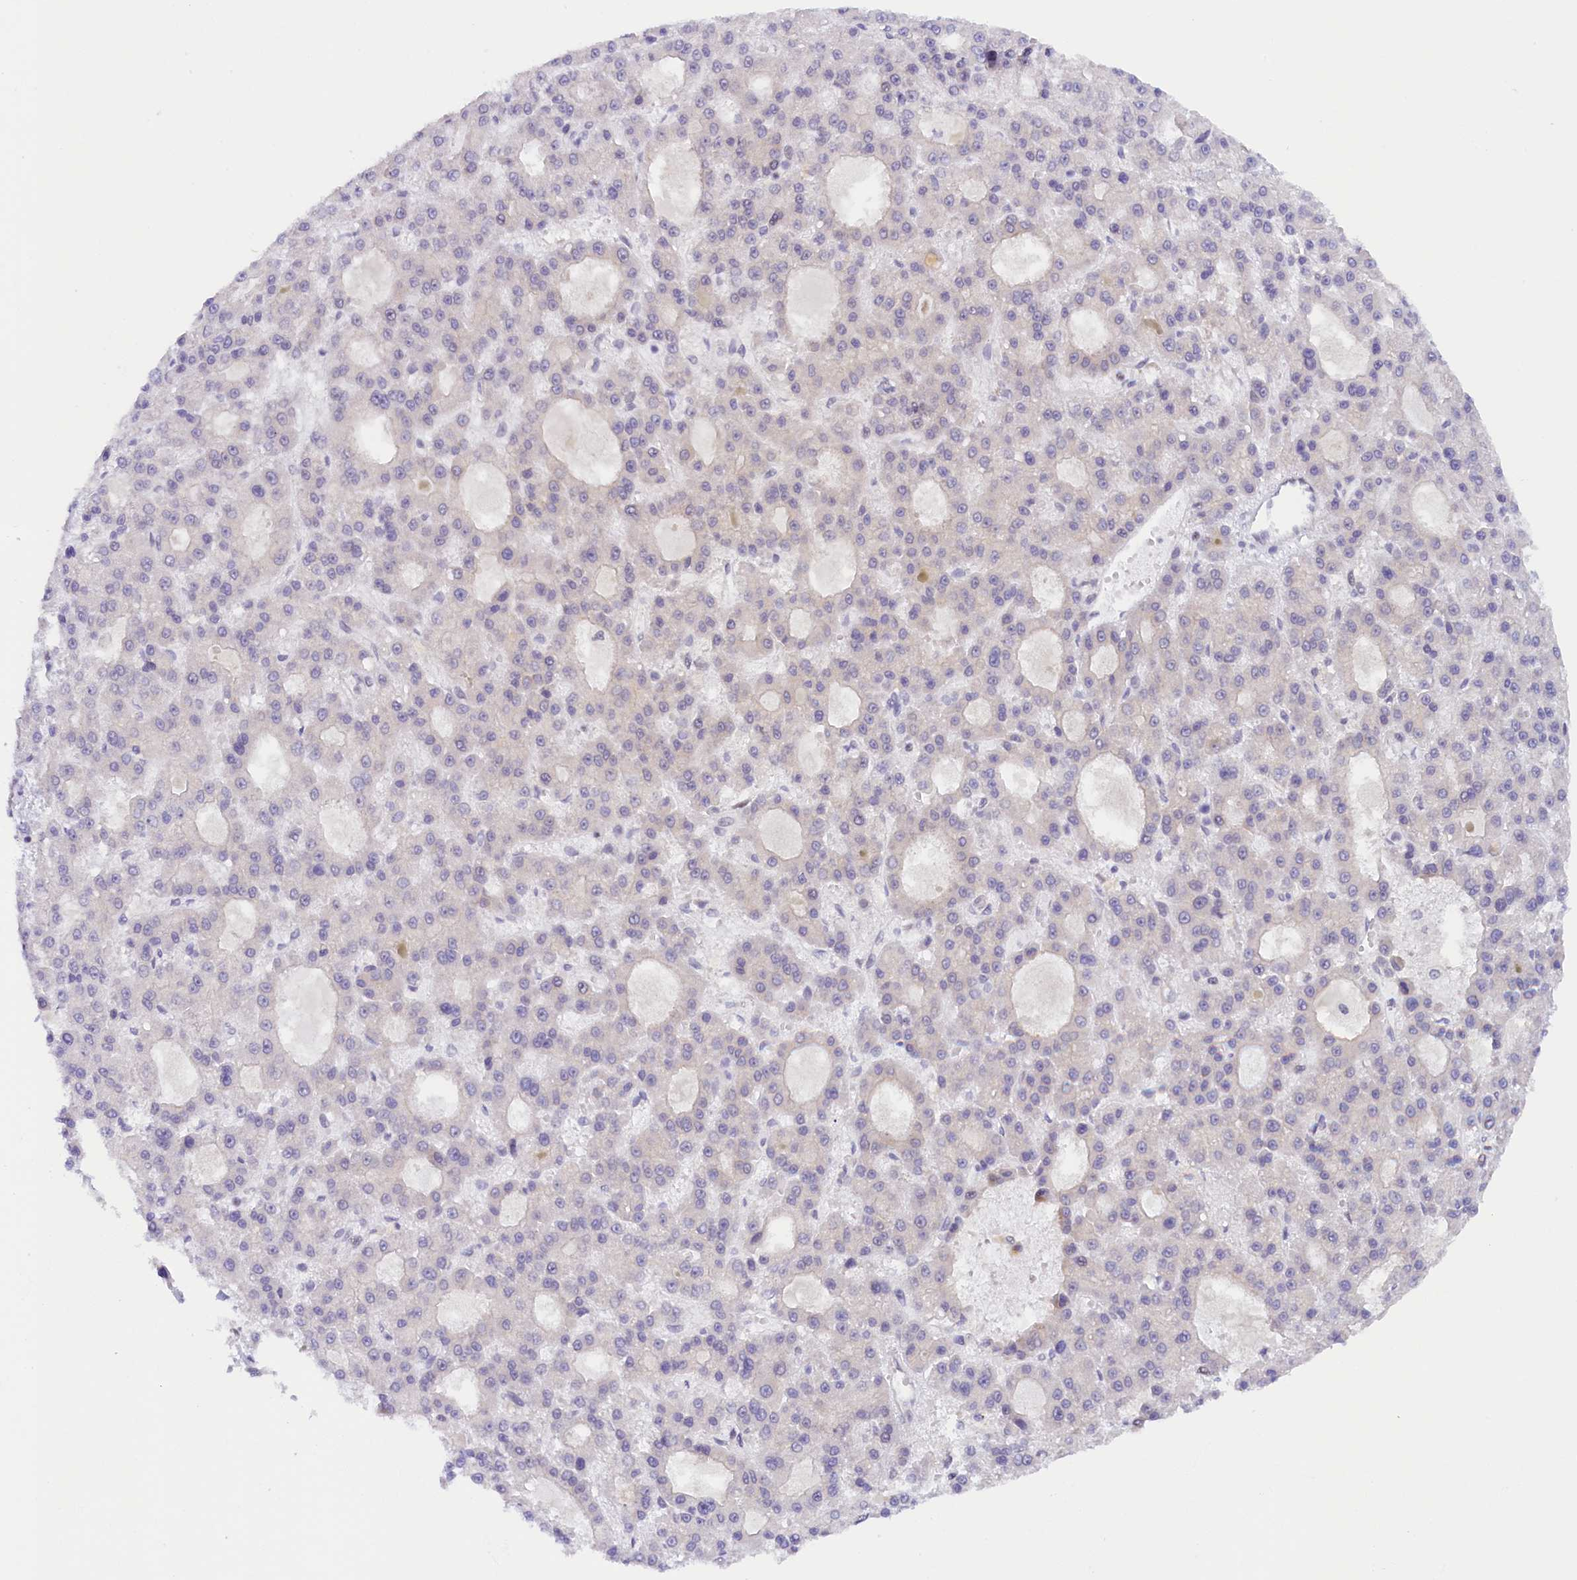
{"staining": {"intensity": "negative", "quantity": "none", "location": "none"}, "tissue": "liver cancer", "cell_type": "Tumor cells", "image_type": "cancer", "snomed": [{"axis": "morphology", "description": "Carcinoma, Hepatocellular, NOS"}, {"axis": "topography", "description": "Liver"}], "caption": "There is no significant expression in tumor cells of liver cancer. Nuclei are stained in blue.", "gene": "ANKRD24", "patient": {"sex": "male", "age": 70}}